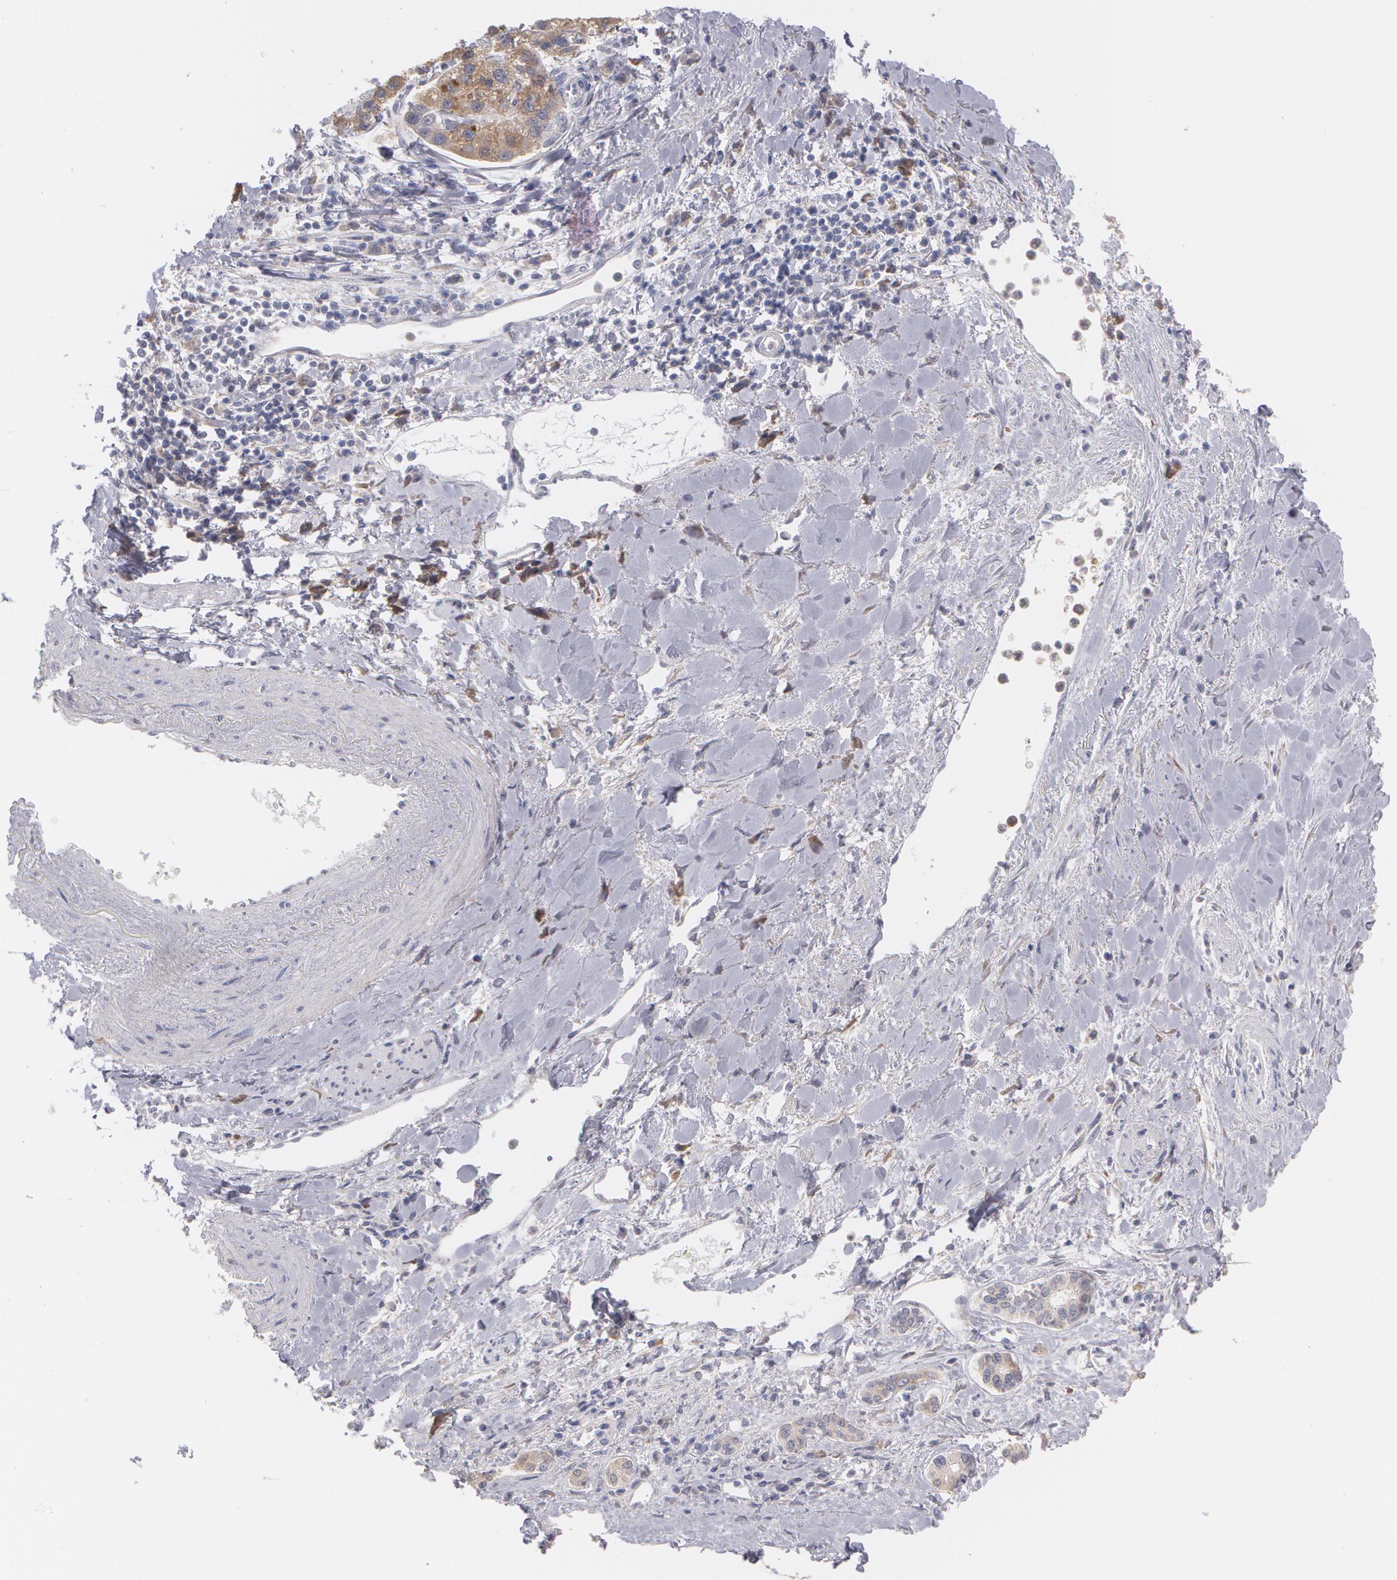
{"staining": {"intensity": "moderate", "quantity": ">75%", "location": "cytoplasmic/membranous"}, "tissue": "liver cancer", "cell_type": "Tumor cells", "image_type": "cancer", "snomed": [{"axis": "morphology", "description": "Carcinoma, Hepatocellular, NOS"}, {"axis": "topography", "description": "Liver"}], "caption": "Protein staining of liver cancer tissue demonstrates moderate cytoplasmic/membranous positivity in about >75% of tumor cells.", "gene": "MTHFD1", "patient": {"sex": "female", "age": 85}}